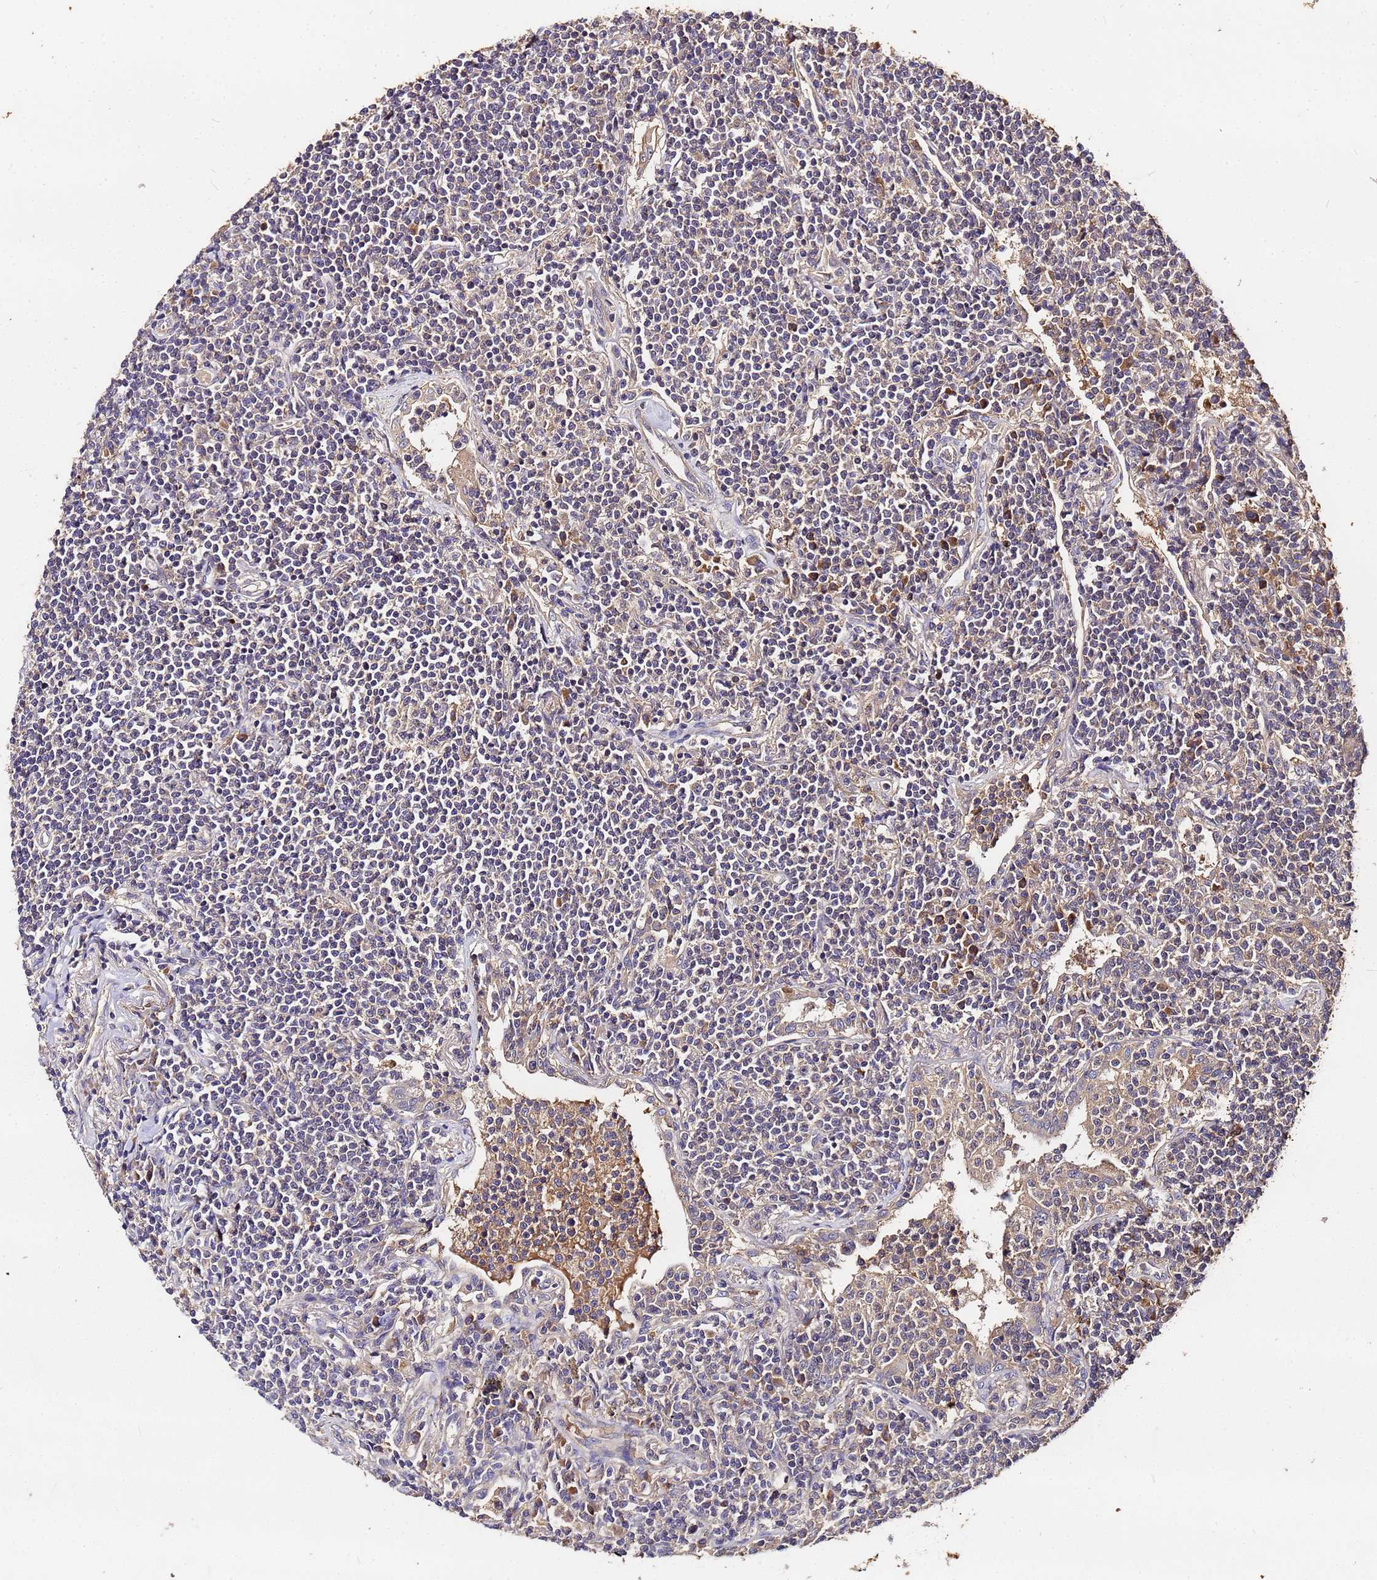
{"staining": {"intensity": "negative", "quantity": "none", "location": "none"}, "tissue": "lymphoma", "cell_type": "Tumor cells", "image_type": "cancer", "snomed": [{"axis": "morphology", "description": "Malignant lymphoma, non-Hodgkin's type, Low grade"}, {"axis": "topography", "description": "Lung"}], "caption": "Malignant lymphoma, non-Hodgkin's type (low-grade) was stained to show a protein in brown. There is no significant positivity in tumor cells.", "gene": "MTERF1", "patient": {"sex": "female", "age": 71}}